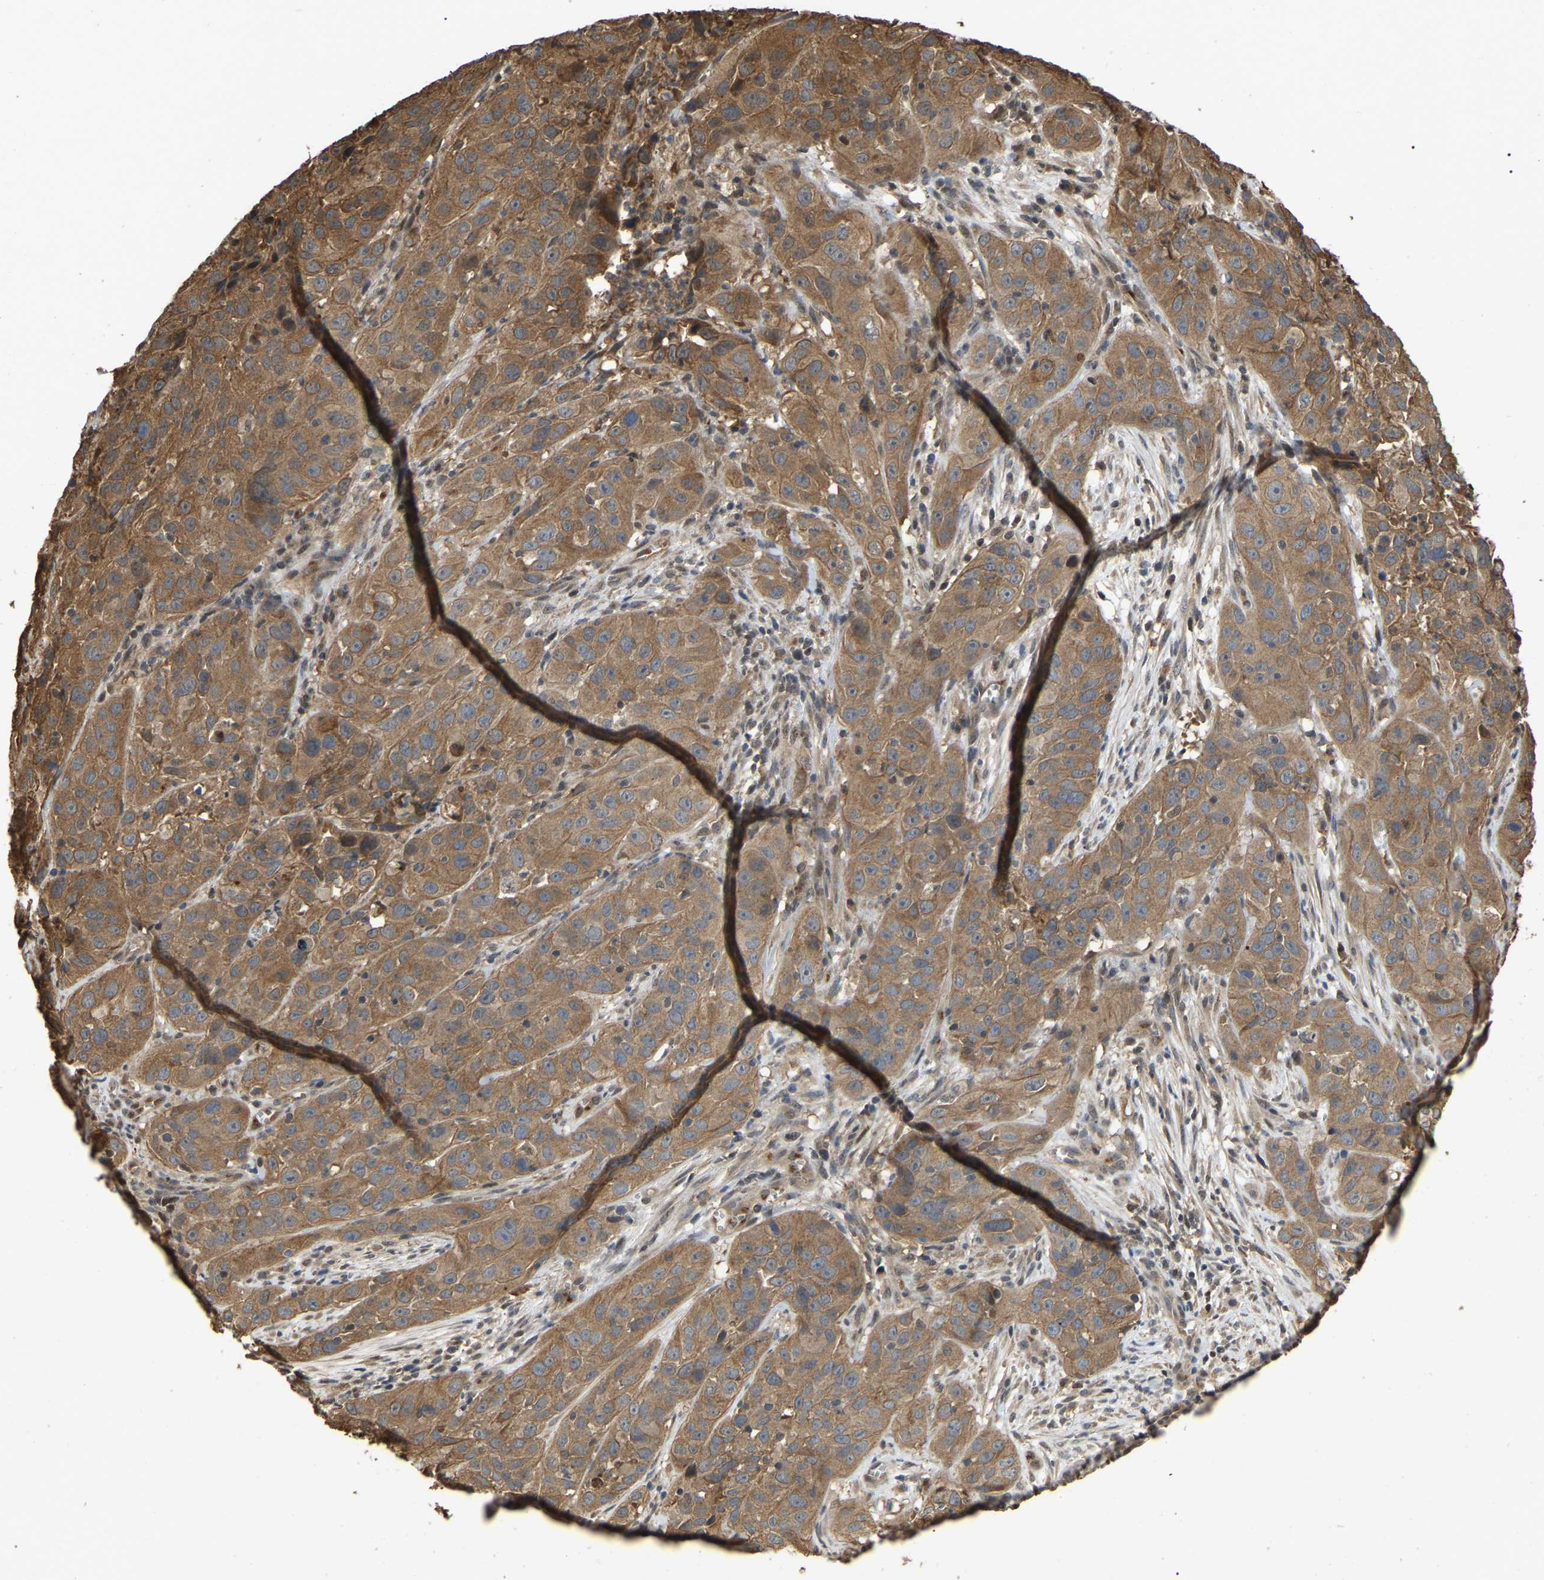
{"staining": {"intensity": "moderate", "quantity": ">75%", "location": "cytoplasmic/membranous"}, "tissue": "cervical cancer", "cell_type": "Tumor cells", "image_type": "cancer", "snomed": [{"axis": "morphology", "description": "Squamous cell carcinoma, NOS"}, {"axis": "topography", "description": "Cervix"}], "caption": "Tumor cells demonstrate medium levels of moderate cytoplasmic/membranous staining in about >75% of cells in cervical cancer (squamous cell carcinoma).", "gene": "FAM219A", "patient": {"sex": "female", "age": 32}}